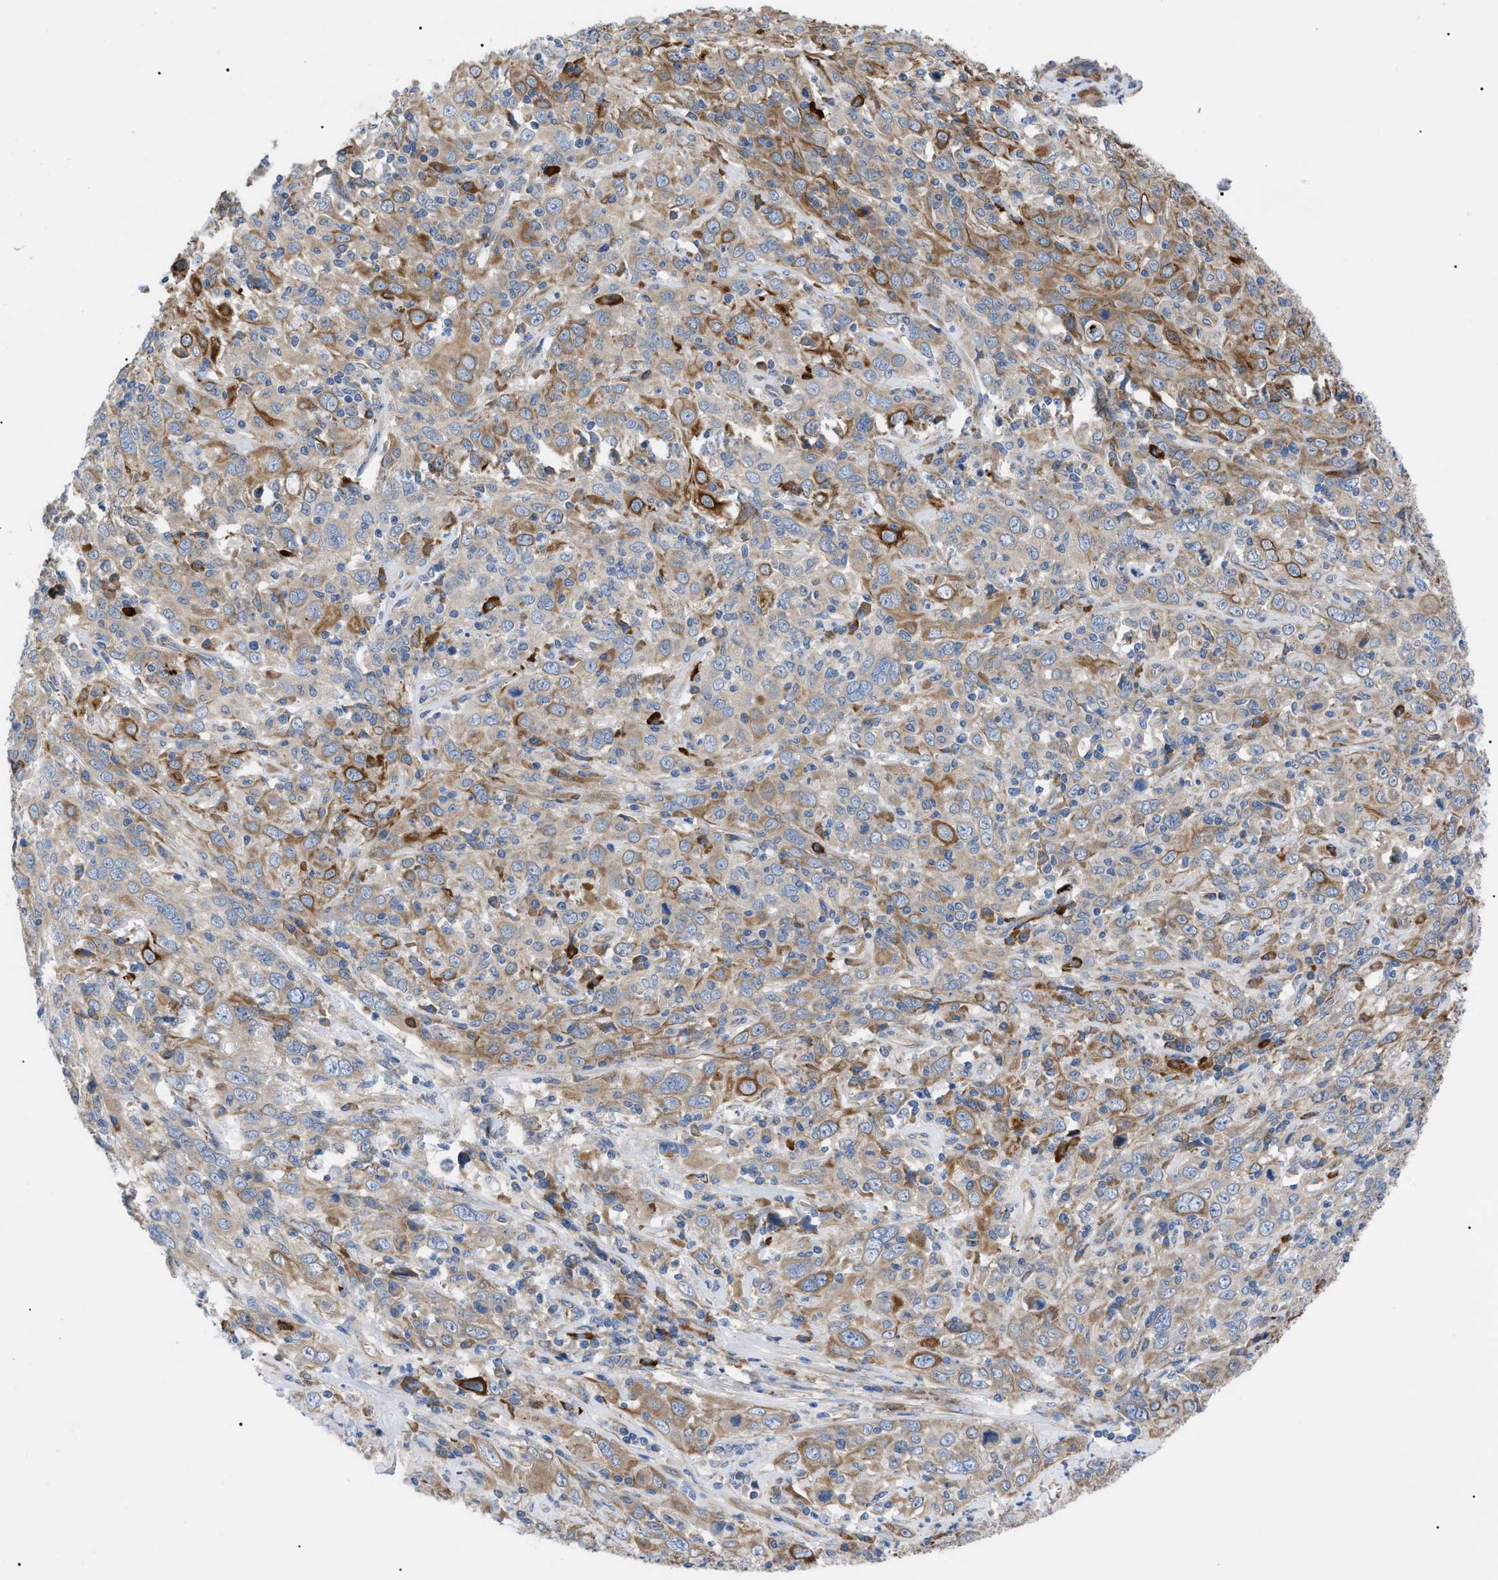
{"staining": {"intensity": "strong", "quantity": "25%-75%", "location": "cytoplasmic/membranous"}, "tissue": "cervical cancer", "cell_type": "Tumor cells", "image_type": "cancer", "snomed": [{"axis": "morphology", "description": "Squamous cell carcinoma, NOS"}, {"axis": "topography", "description": "Cervix"}], "caption": "Protein staining of cervical squamous cell carcinoma tissue demonstrates strong cytoplasmic/membranous expression in about 25%-75% of tumor cells. (Stains: DAB (3,3'-diaminobenzidine) in brown, nuclei in blue, Microscopy: brightfield microscopy at high magnification).", "gene": "HSPB8", "patient": {"sex": "female", "age": 46}}